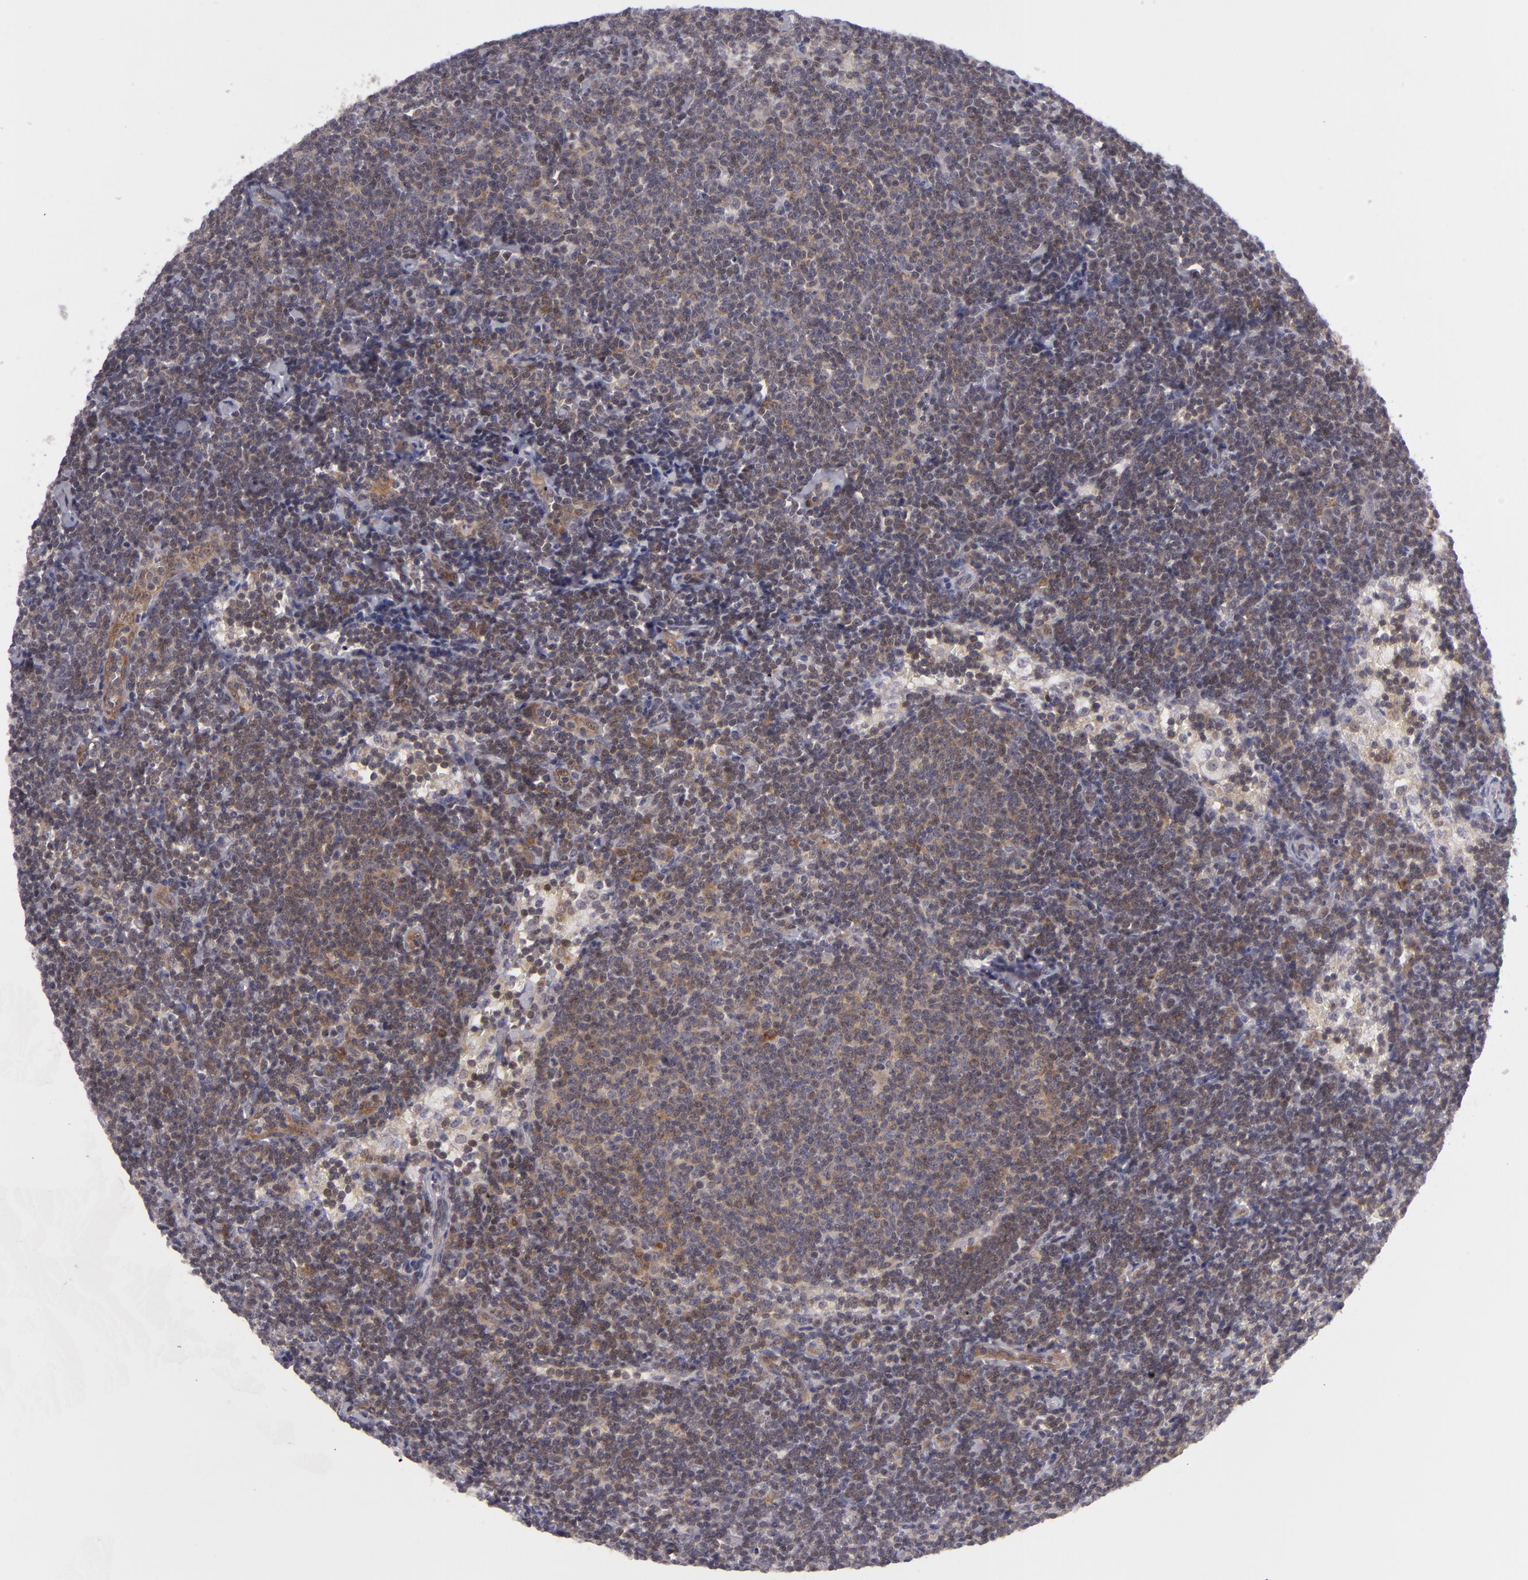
{"staining": {"intensity": "weak", "quantity": "25%-75%", "location": "cytoplasmic/membranous"}, "tissue": "lymphoma", "cell_type": "Tumor cells", "image_type": "cancer", "snomed": [{"axis": "morphology", "description": "Malignant lymphoma, non-Hodgkin's type, Low grade"}, {"axis": "topography", "description": "Lymph node"}], "caption": "Low-grade malignant lymphoma, non-Hodgkin's type stained with DAB immunohistochemistry shows low levels of weak cytoplasmic/membranous expression in approximately 25%-75% of tumor cells.", "gene": "BCL10", "patient": {"sex": "male", "age": 65}}